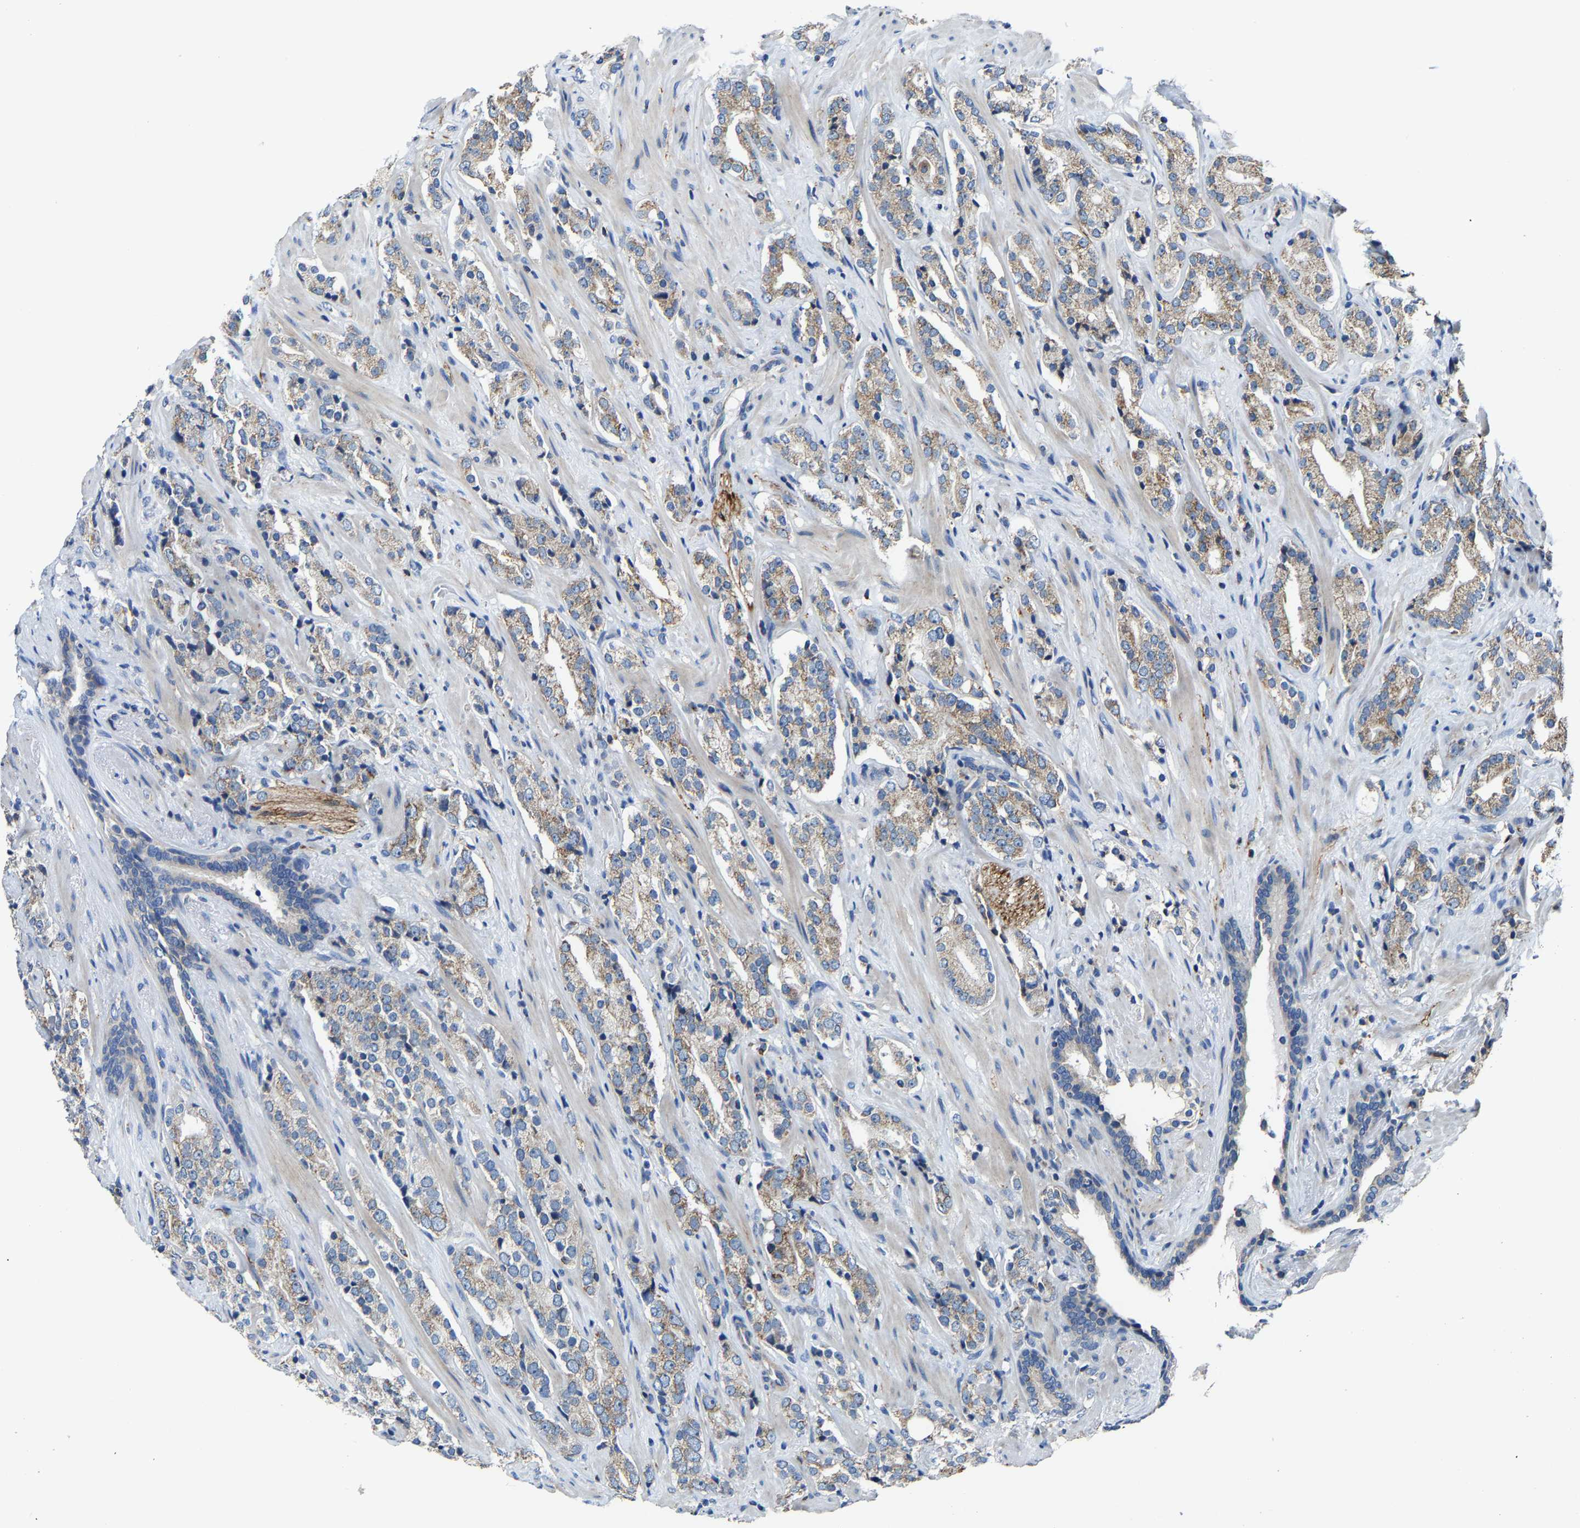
{"staining": {"intensity": "moderate", "quantity": "25%-75%", "location": "cytoplasmic/membranous"}, "tissue": "prostate cancer", "cell_type": "Tumor cells", "image_type": "cancer", "snomed": [{"axis": "morphology", "description": "Adenocarcinoma, High grade"}, {"axis": "topography", "description": "Prostate"}], "caption": "IHC image of human adenocarcinoma (high-grade) (prostate) stained for a protein (brown), which reveals medium levels of moderate cytoplasmic/membranous expression in about 25%-75% of tumor cells.", "gene": "AGK", "patient": {"sex": "male", "age": 71}}